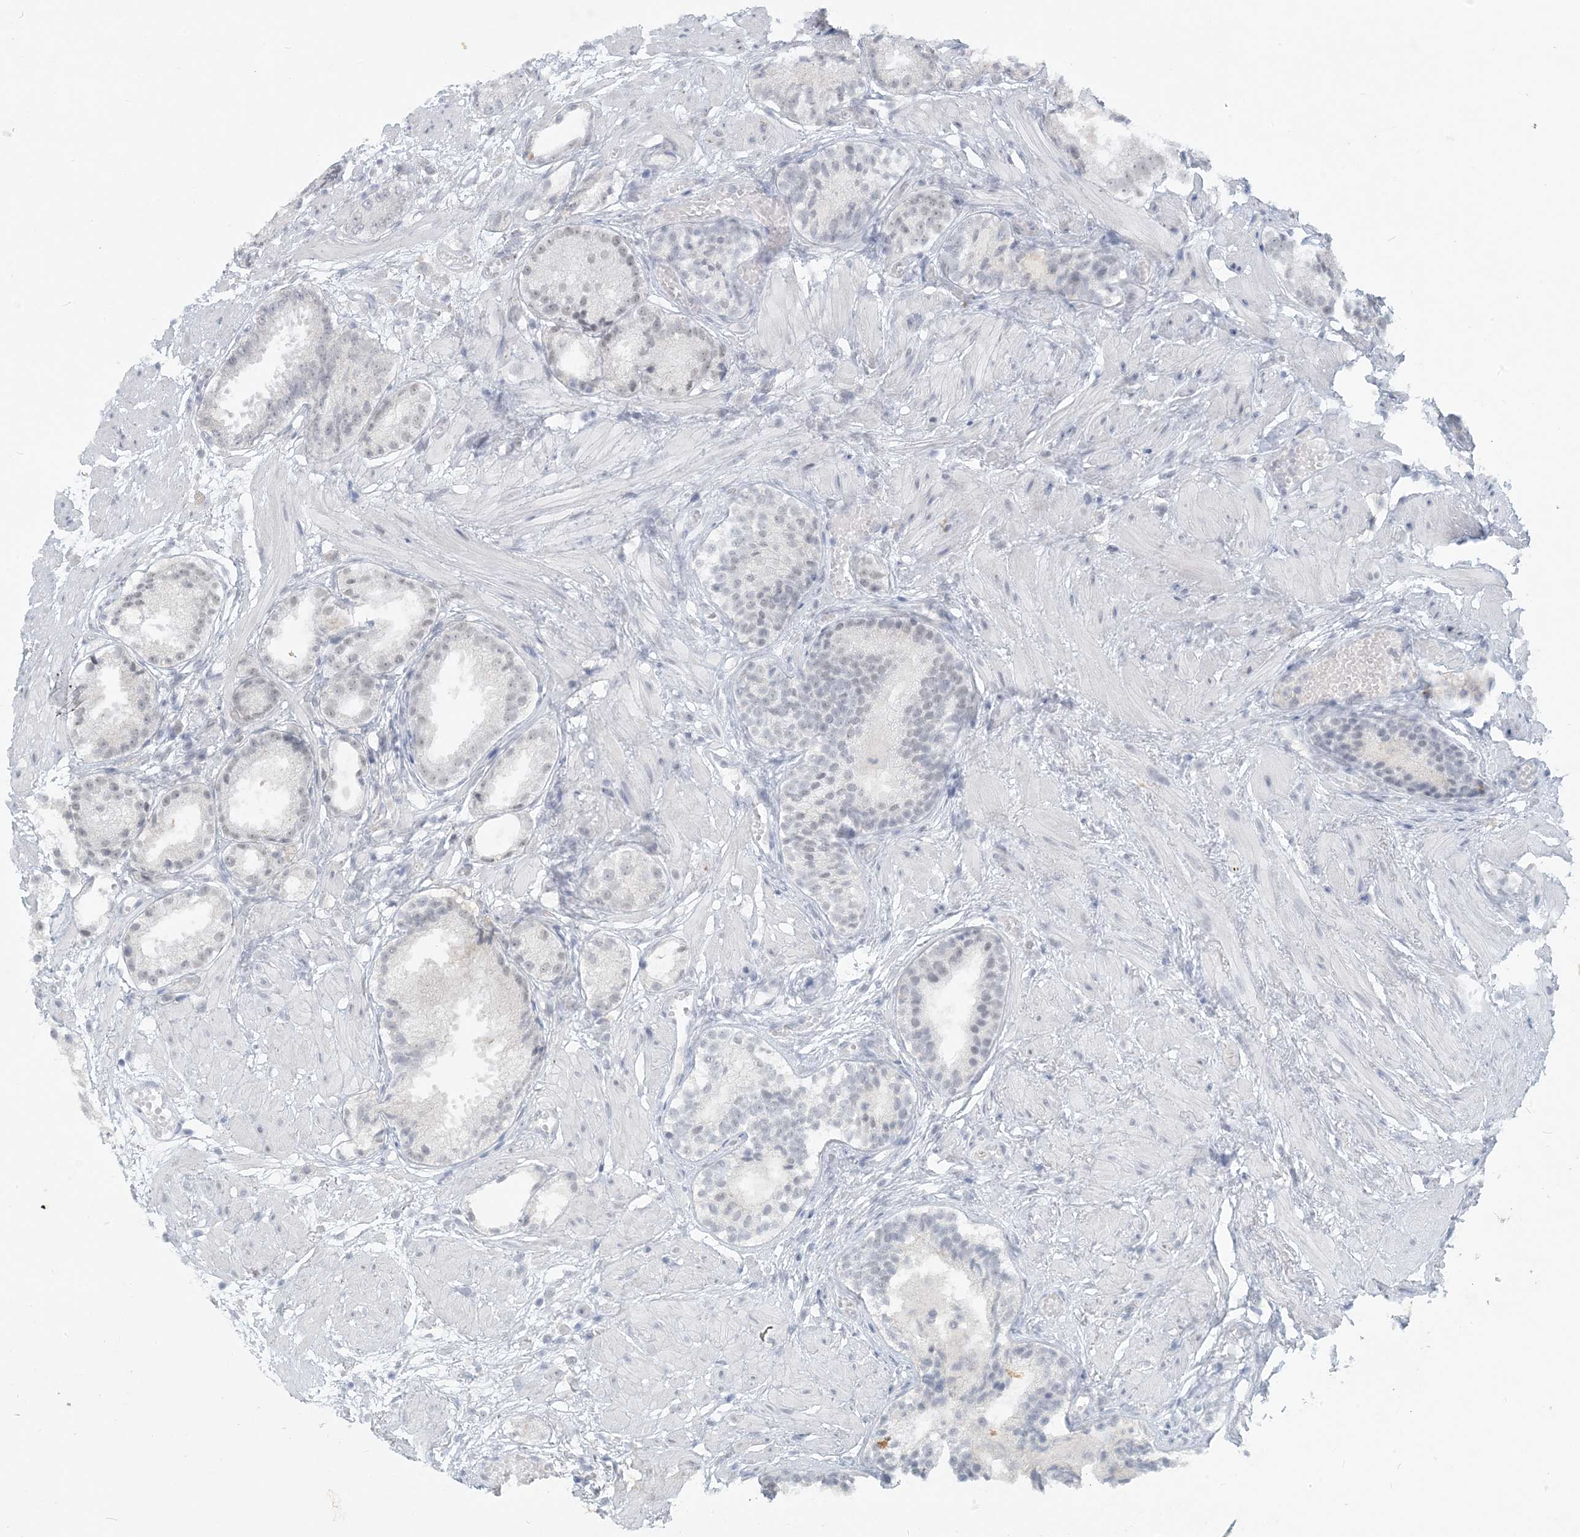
{"staining": {"intensity": "negative", "quantity": "none", "location": "none"}, "tissue": "prostate cancer", "cell_type": "Tumor cells", "image_type": "cancer", "snomed": [{"axis": "morphology", "description": "Adenocarcinoma, Low grade"}, {"axis": "topography", "description": "Prostate"}], "caption": "There is no significant staining in tumor cells of prostate low-grade adenocarcinoma.", "gene": "SCML1", "patient": {"sex": "male", "age": 88}}